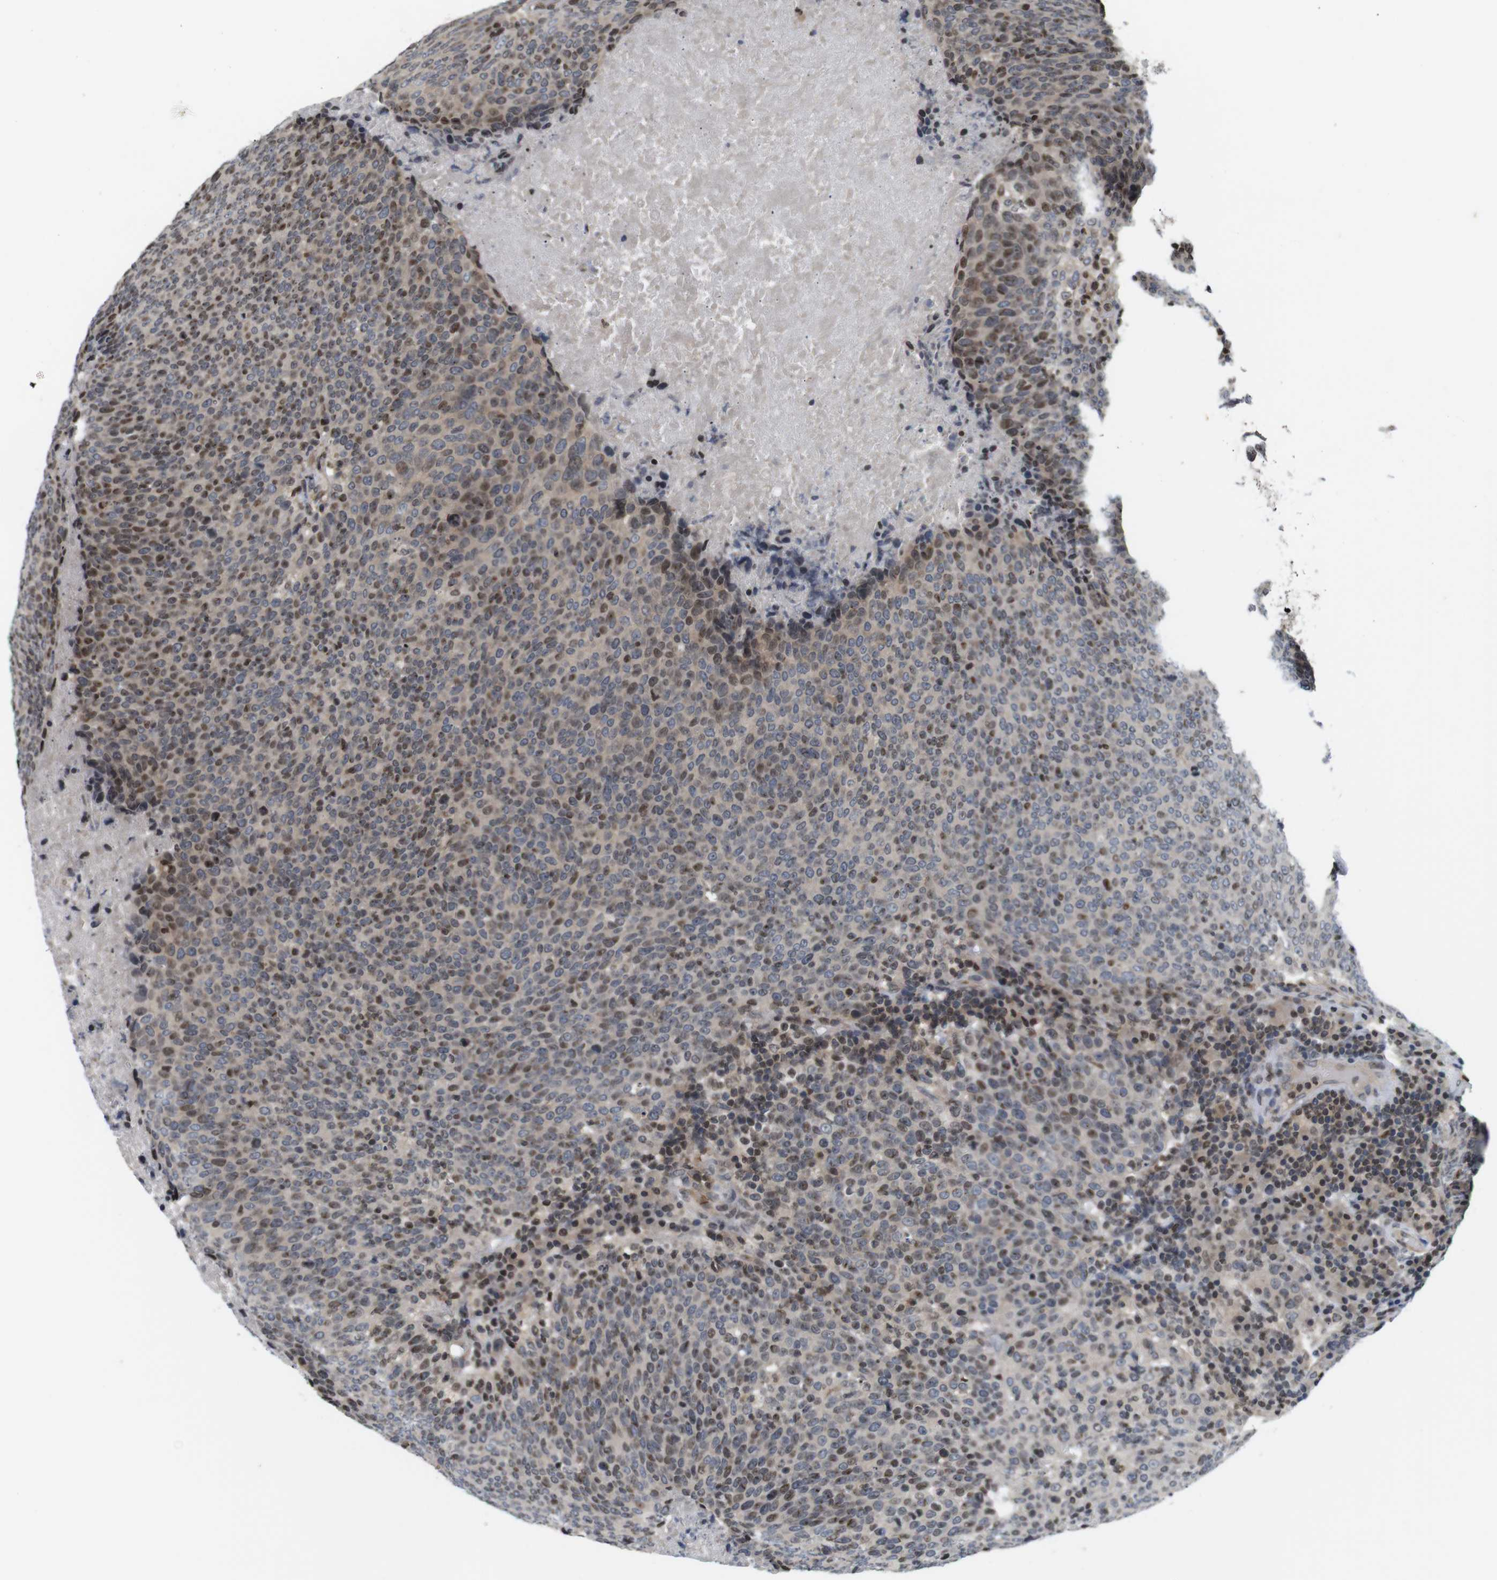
{"staining": {"intensity": "moderate", "quantity": "<25%", "location": "nuclear"}, "tissue": "head and neck cancer", "cell_type": "Tumor cells", "image_type": "cancer", "snomed": [{"axis": "morphology", "description": "Squamous cell carcinoma, NOS"}, {"axis": "morphology", "description": "Squamous cell carcinoma, metastatic, NOS"}, {"axis": "topography", "description": "Lymph node"}, {"axis": "topography", "description": "Head-Neck"}], "caption": "Head and neck cancer (squamous cell carcinoma) was stained to show a protein in brown. There is low levels of moderate nuclear expression in approximately <25% of tumor cells. Using DAB (brown) and hematoxylin (blue) stains, captured at high magnification using brightfield microscopy.", "gene": "MBD1", "patient": {"sex": "male", "age": 62}}